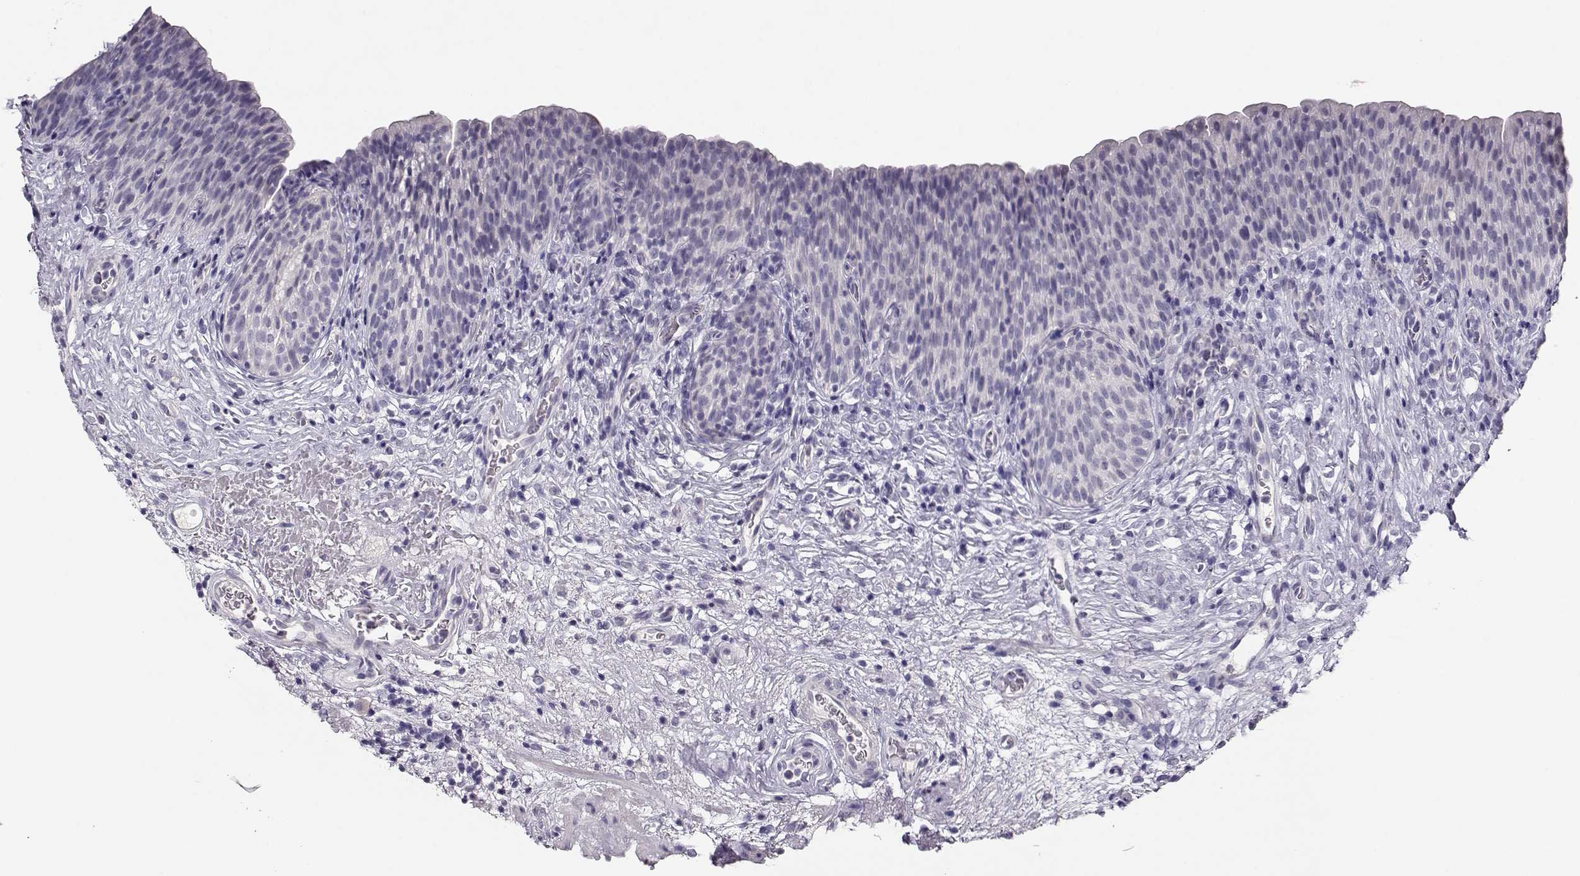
{"staining": {"intensity": "negative", "quantity": "none", "location": "none"}, "tissue": "urinary bladder", "cell_type": "Urothelial cells", "image_type": "normal", "snomed": [{"axis": "morphology", "description": "Normal tissue, NOS"}, {"axis": "topography", "description": "Urinary bladder"}], "caption": "This is a image of immunohistochemistry (IHC) staining of unremarkable urinary bladder, which shows no expression in urothelial cells.", "gene": "MAGEC1", "patient": {"sex": "male", "age": 76}}